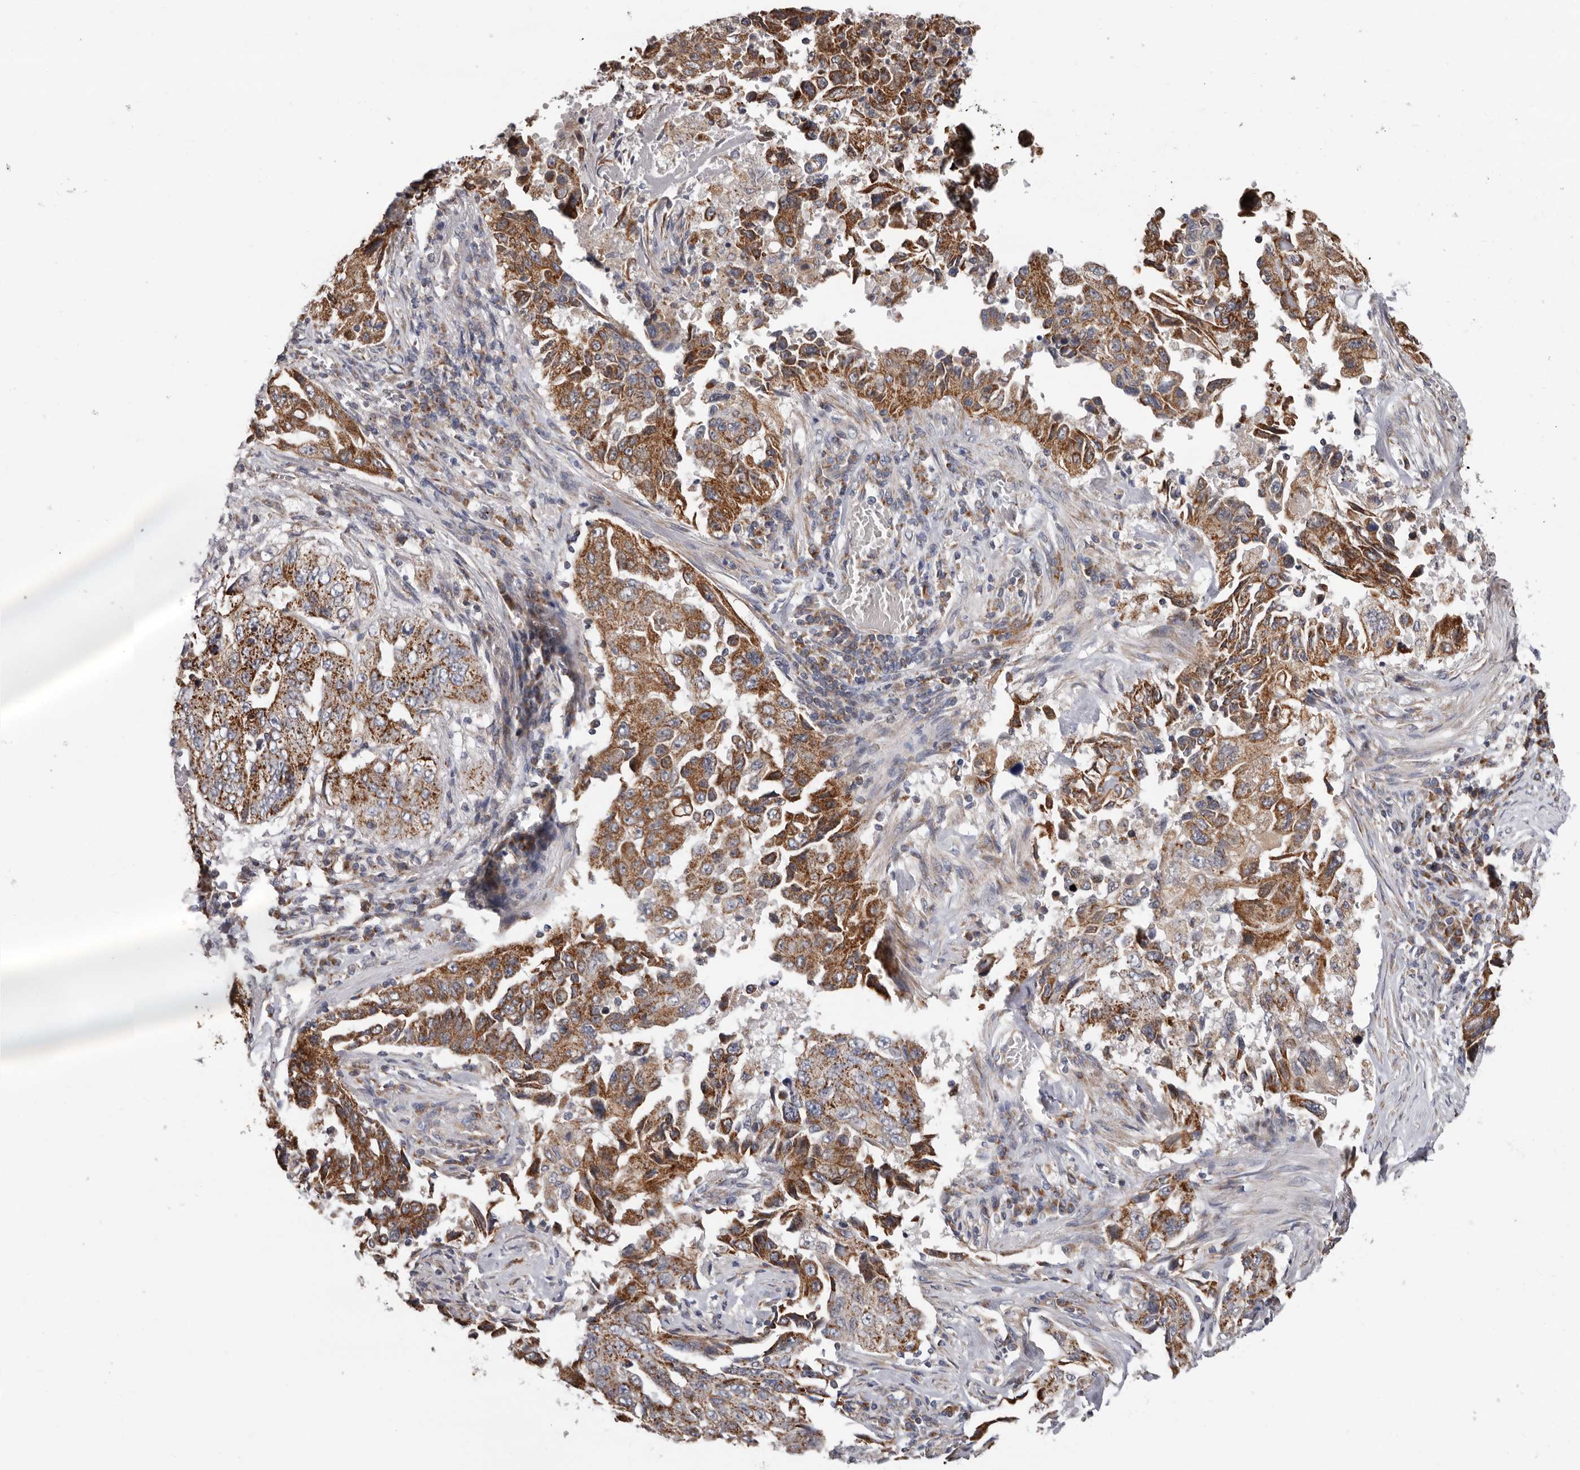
{"staining": {"intensity": "strong", "quantity": ">75%", "location": "cytoplasmic/membranous"}, "tissue": "lung cancer", "cell_type": "Tumor cells", "image_type": "cancer", "snomed": [{"axis": "morphology", "description": "Adenocarcinoma, NOS"}, {"axis": "topography", "description": "Lung"}], "caption": "DAB (3,3'-diaminobenzidine) immunohistochemical staining of human lung cancer shows strong cytoplasmic/membranous protein staining in about >75% of tumor cells.", "gene": "MRPL18", "patient": {"sex": "female", "age": 51}}